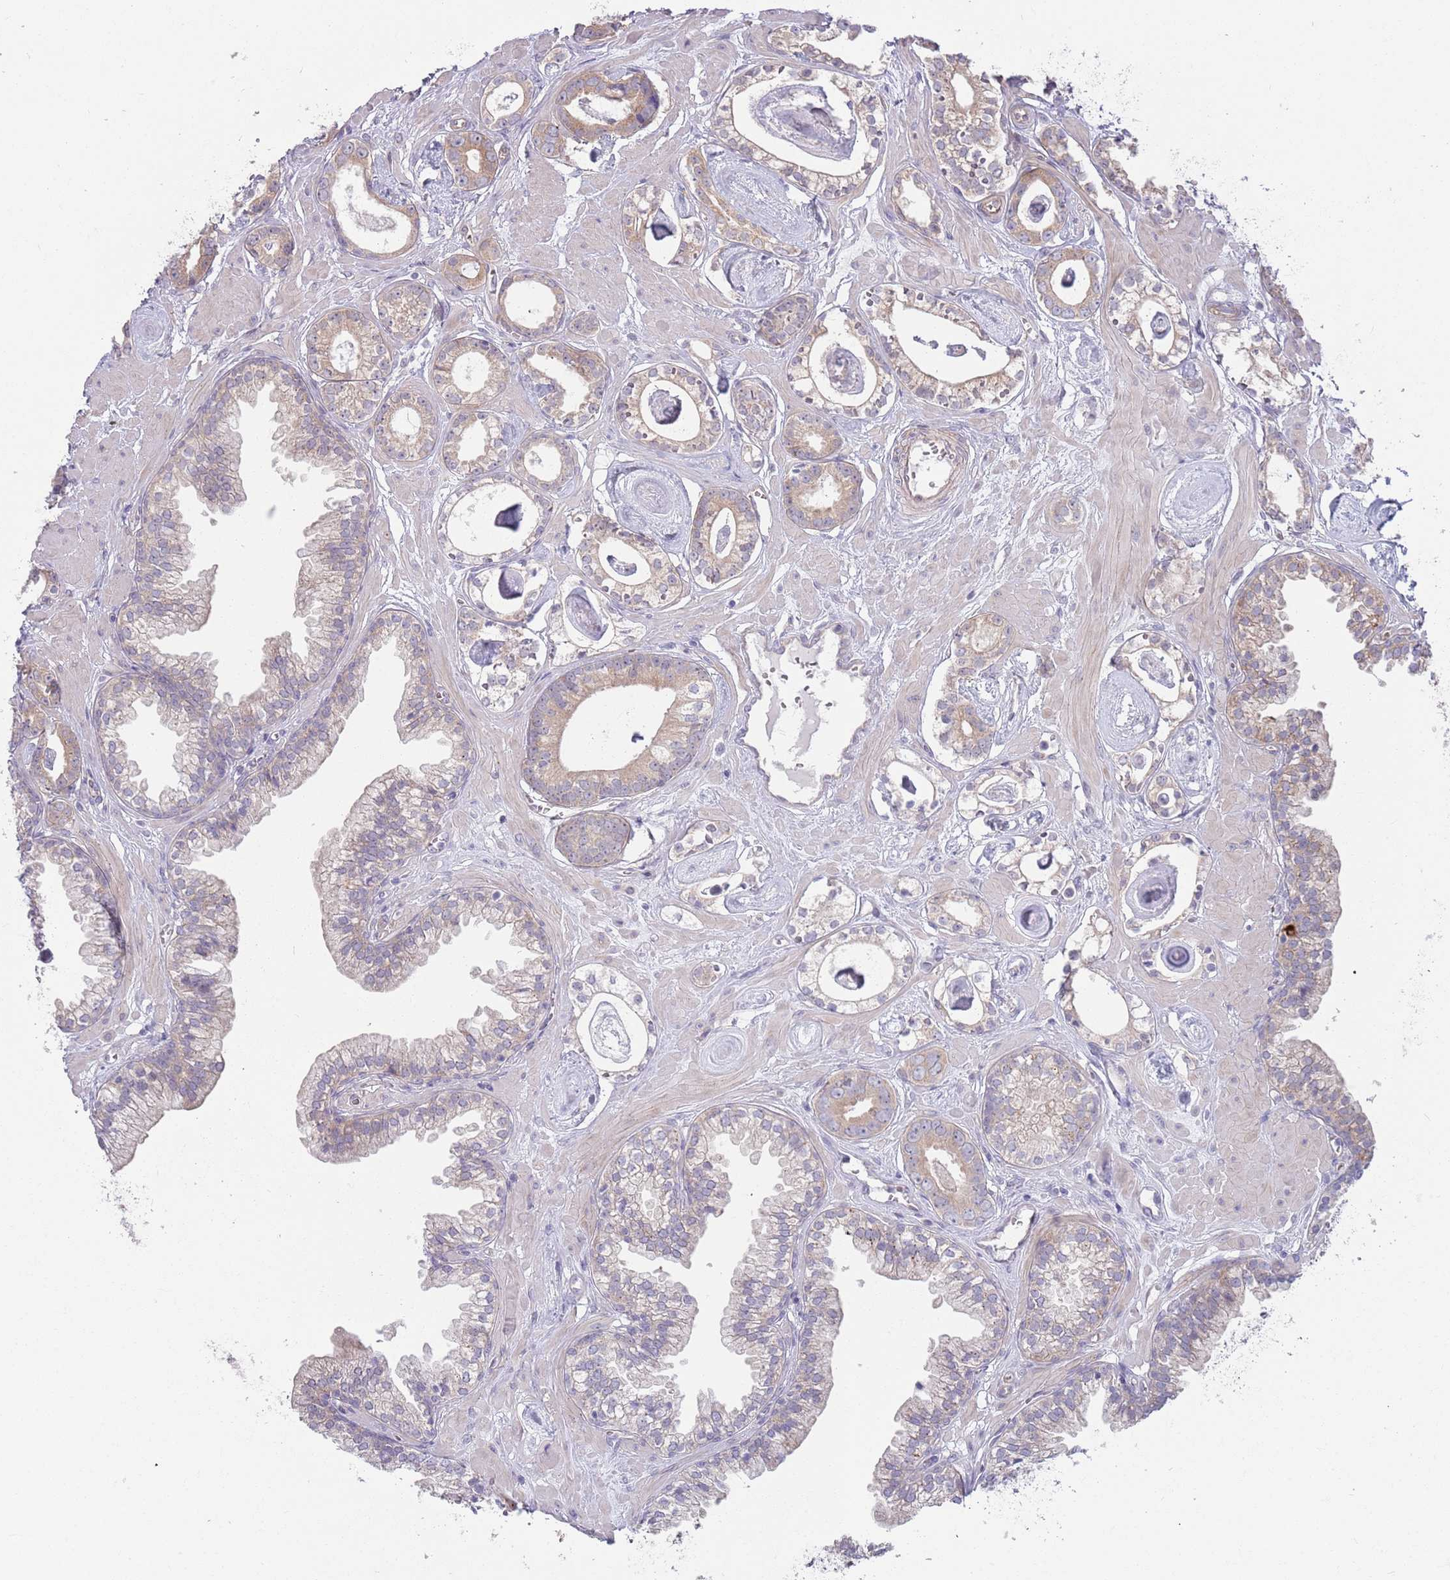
{"staining": {"intensity": "weak", "quantity": "25%-75%", "location": "cytoplasmic/membranous"}, "tissue": "prostate cancer", "cell_type": "Tumor cells", "image_type": "cancer", "snomed": [{"axis": "morphology", "description": "Adenocarcinoma, Low grade"}, {"axis": "topography", "description": "Prostate"}], "caption": "Immunohistochemical staining of prostate low-grade adenocarcinoma displays low levels of weak cytoplasmic/membranous staining in approximately 25%-75% of tumor cells. The staining was performed using DAB (3,3'-diaminobenzidine) to visualize the protein expression in brown, while the nuclei were stained in blue with hematoxylin (Magnification: 20x).", "gene": "LDHD", "patient": {"sex": "male", "age": 60}}